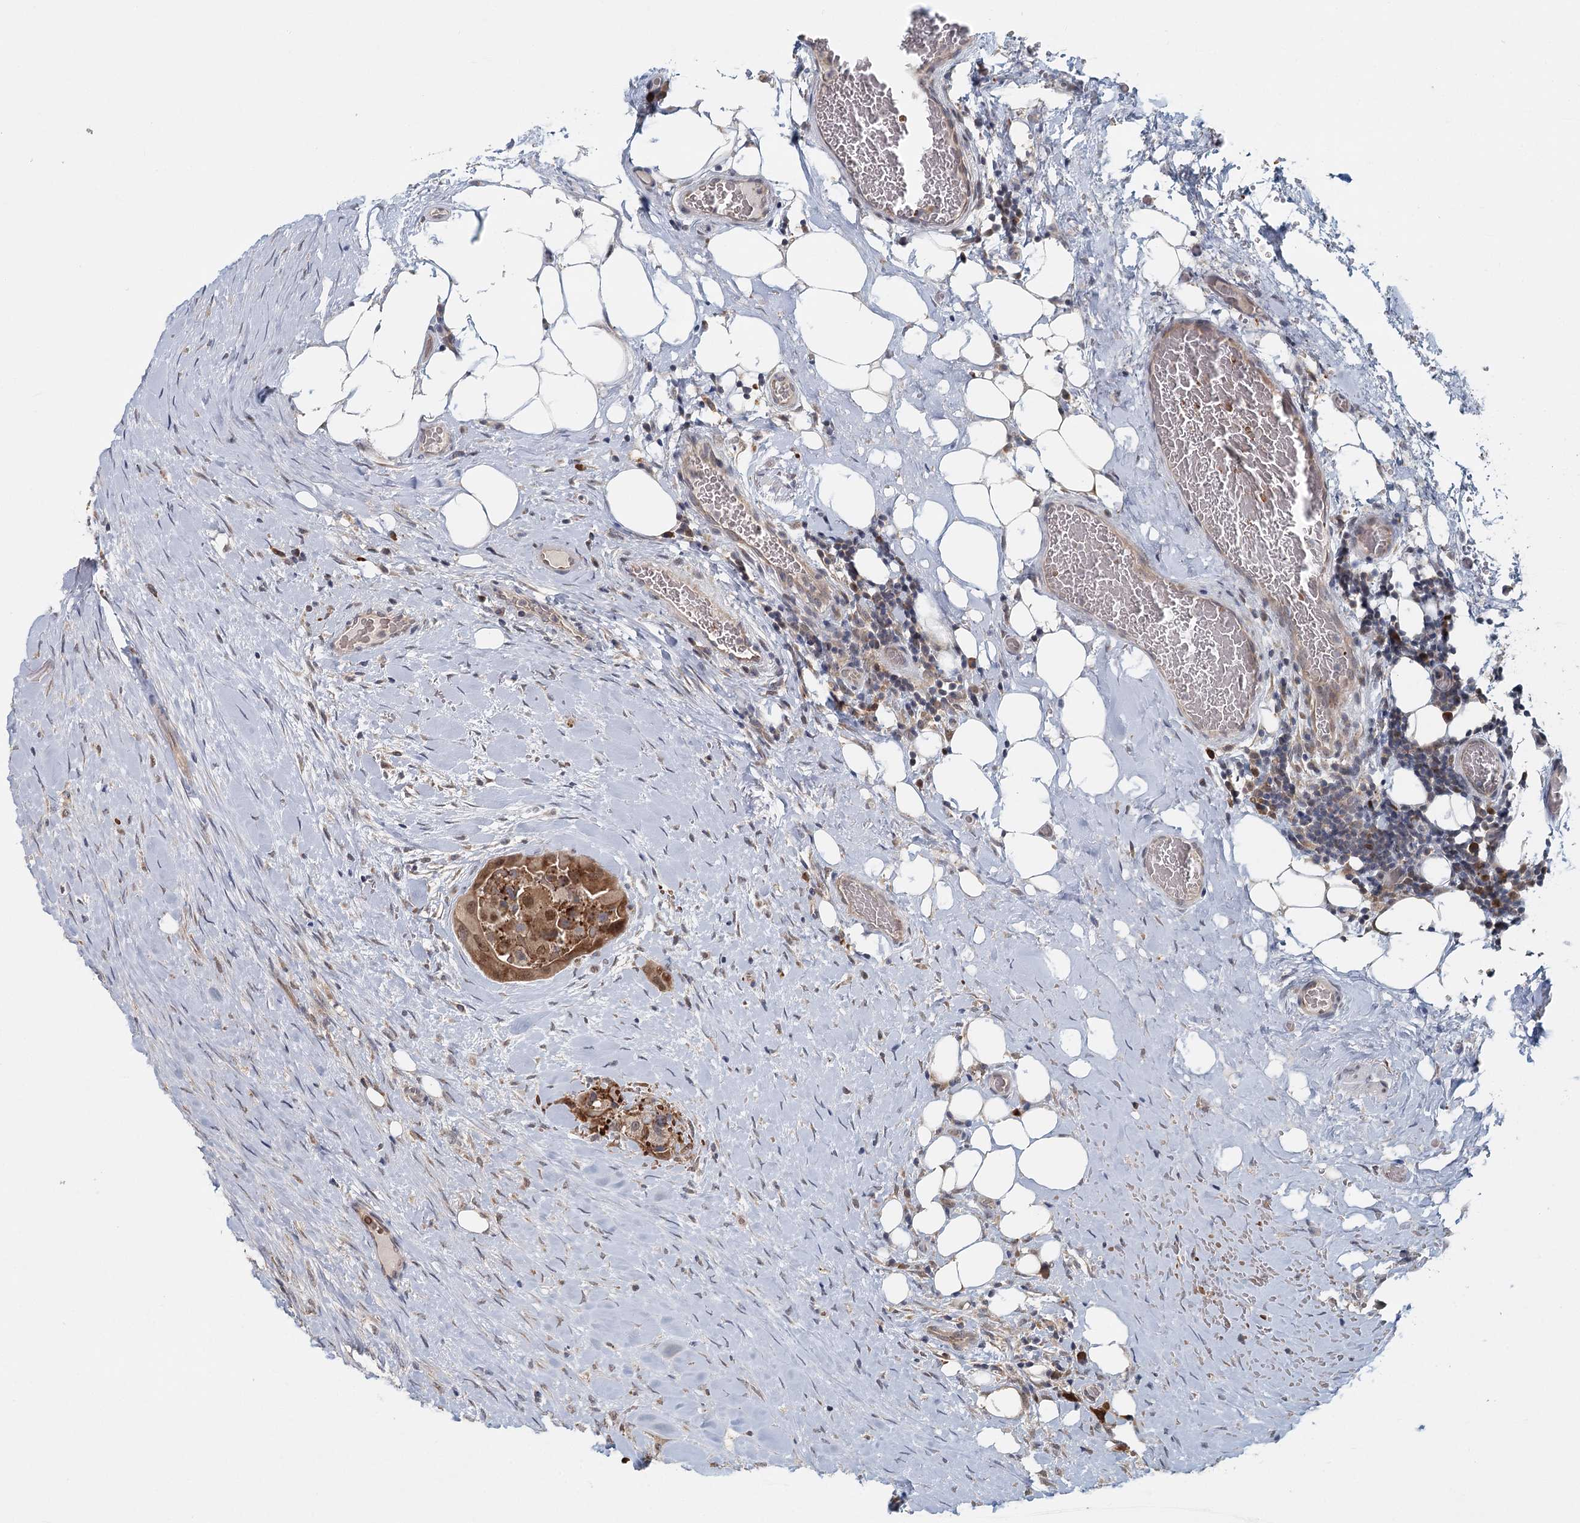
{"staining": {"intensity": "strong", "quantity": ">75%", "location": "nuclear"}, "tissue": "thyroid cancer", "cell_type": "Tumor cells", "image_type": "cancer", "snomed": [{"axis": "morphology", "description": "Papillary adenocarcinoma, NOS"}, {"axis": "topography", "description": "Thyroid gland"}], "caption": "IHC of human thyroid cancer reveals high levels of strong nuclear positivity in about >75% of tumor cells. (brown staining indicates protein expression, while blue staining denotes nuclei).", "gene": "ADK", "patient": {"sex": "female", "age": 59}}